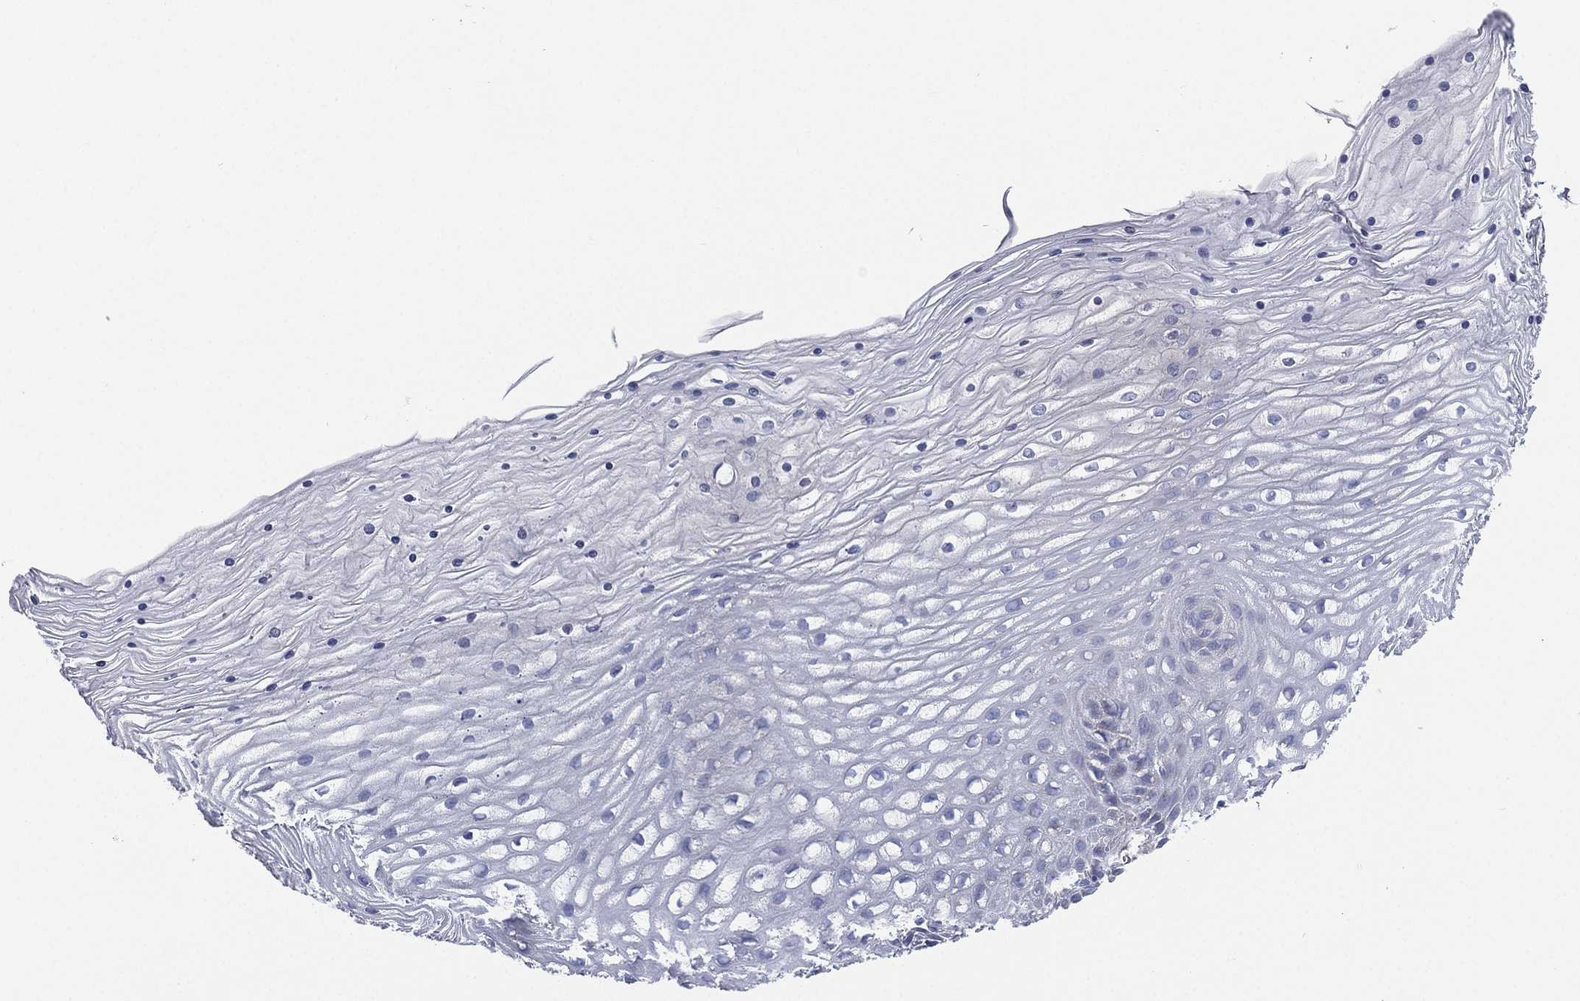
{"staining": {"intensity": "negative", "quantity": "none", "location": "none"}, "tissue": "cervix", "cell_type": "Glandular cells", "image_type": "normal", "snomed": [{"axis": "morphology", "description": "Normal tissue, NOS"}, {"axis": "topography", "description": "Cervix"}], "caption": "Immunohistochemistry histopathology image of unremarkable cervix: human cervix stained with DAB (3,3'-diaminobenzidine) demonstrates no significant protein positivity in glandular cells. (DAB immunohistochemistry (IHC) with hematoxylin counter stain).", "gene": "ATP8A2", "patient": {"sex": "female", "age": 35}}